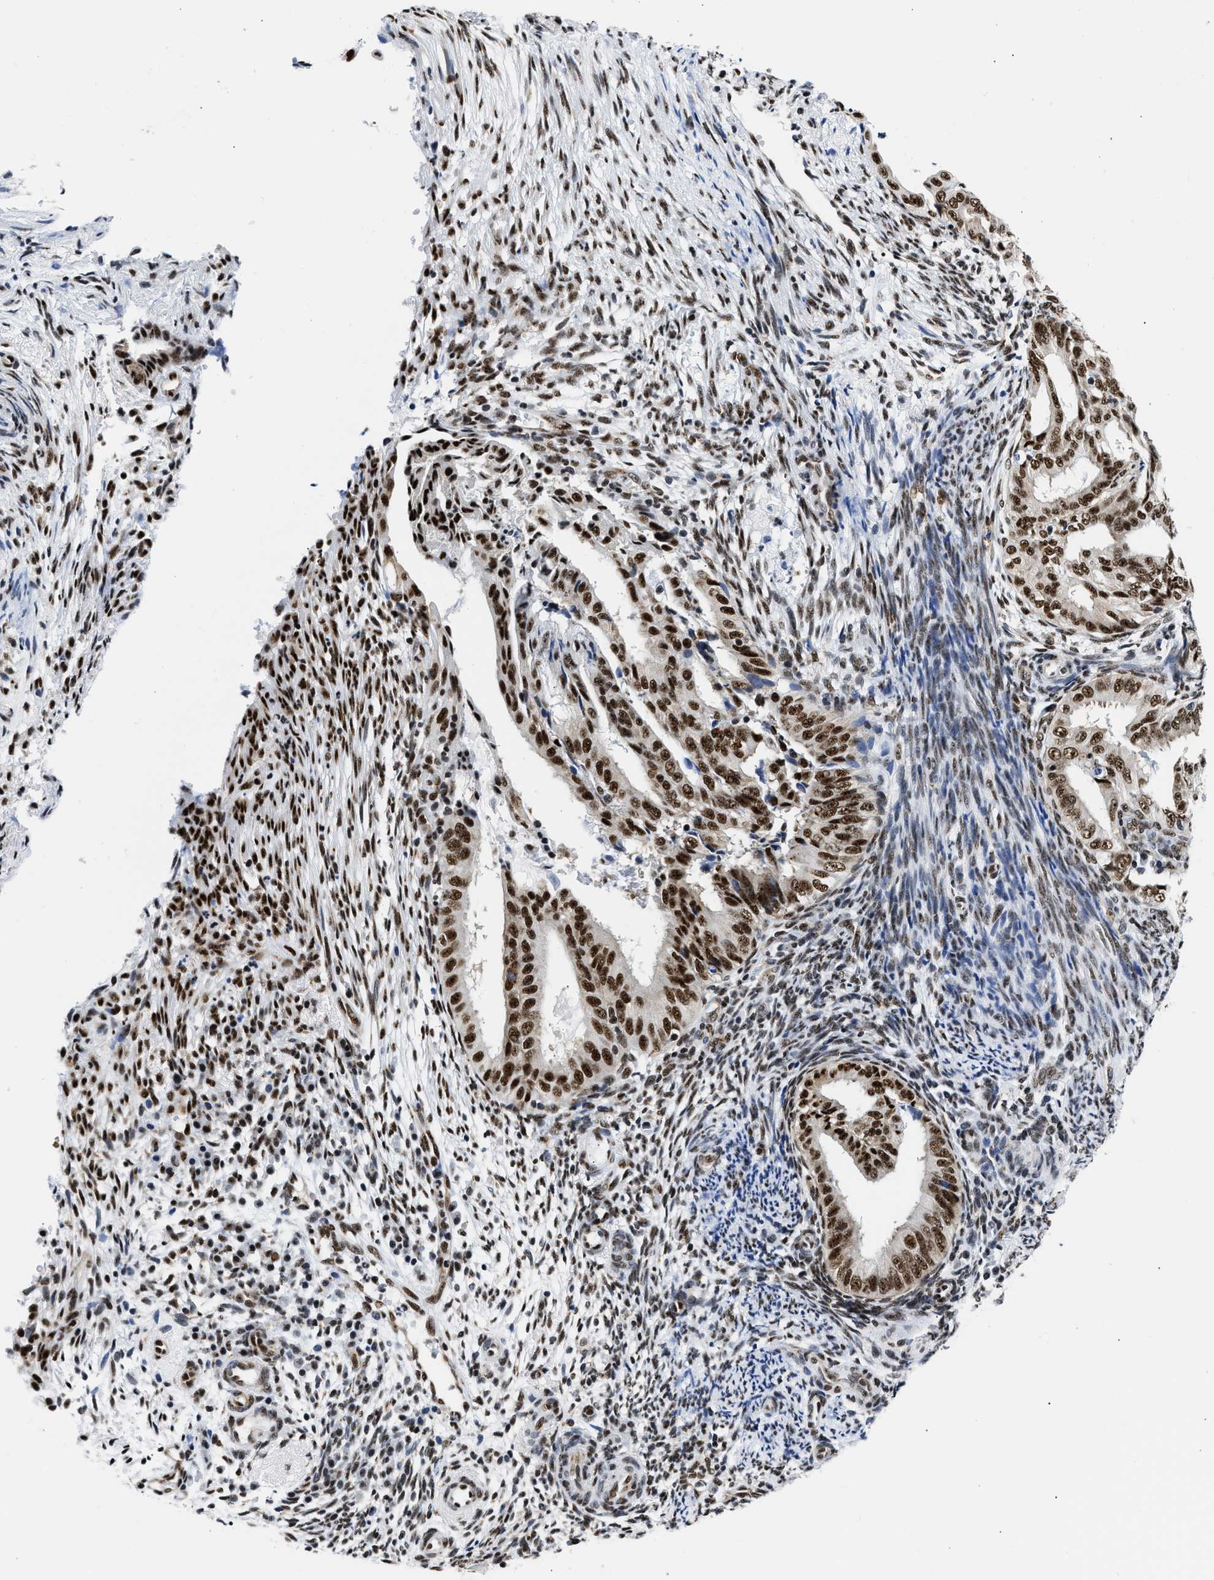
{"staining": {"intensity": "strong", "quantity": ">75%", "location": "nuclear"}, "tissue": "endometrial cancer", "cell_type": "Tumor cells", "image_type": "cancer", "snomed": [{"axis": "morphology", "description": "Adenocarcinoma, NOS"}, {"axis": "topography", "description": "Endometrium"}], "caption": "There is high levels of strong nuclear expression in tumor cells of endometrial cancer (adenocarcinoma), as demonstrated by immunohistochemical staining (brown color).", "gene": "RBM8A", "patient": {"sex": "female", "age": 58}}